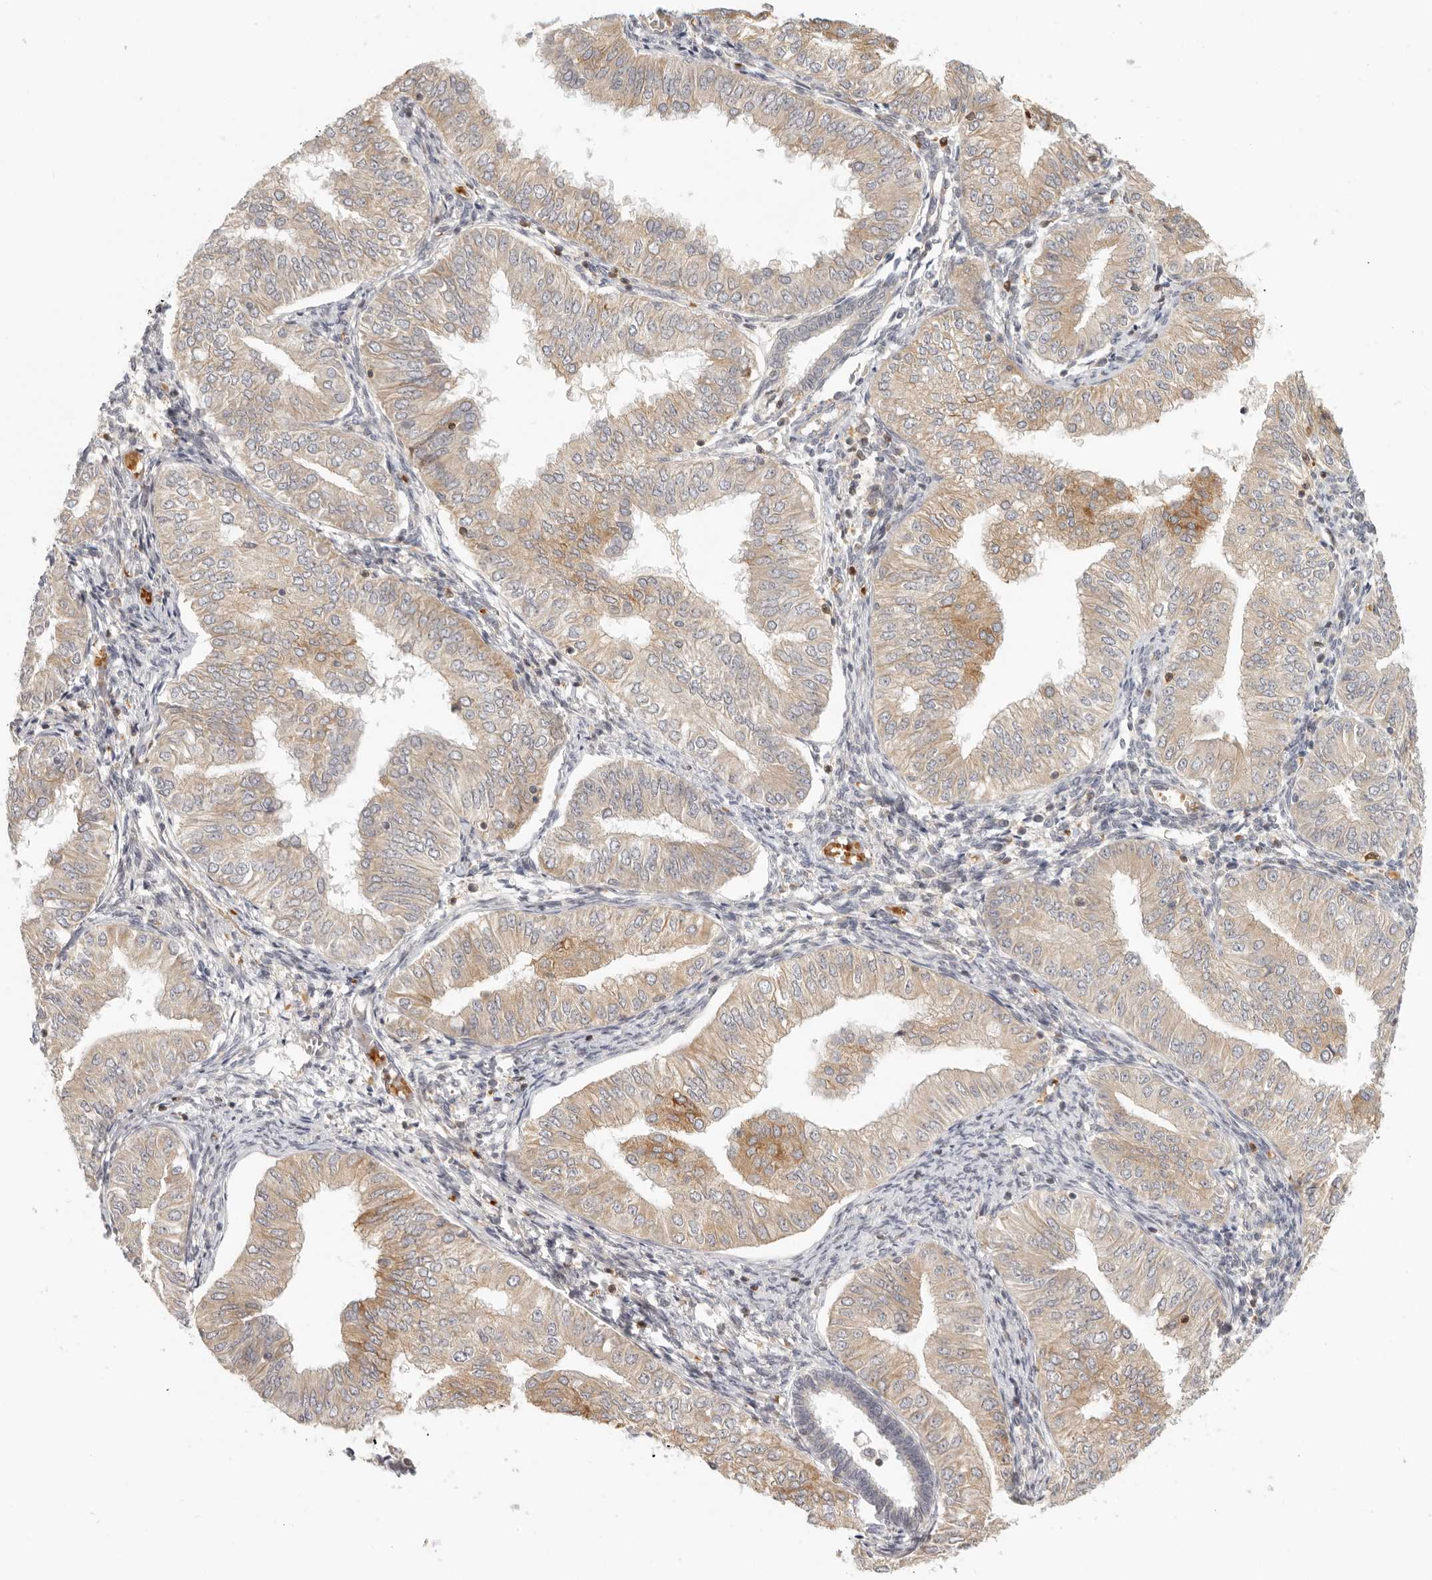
{"staining": {"intensity": "weak", "quantity": ">75%", "location": "cytoplasmic/membranous"}, "tissue": "endometrial cancer", "cell_type": "Tumor cells", "image_type": "cancer", "snomed": [{"axis": "morphology", "description": "Normal tissue, NOS"}, {"axis": "morphology", "description": "Adenocarcinoma, NOS"}, {"axis": "topography", "description": "Endometrium"}], "caption": "A high-resolution micrograph shows IHC staining of endometrial cancer (adenocarcinoma), which demonstrates weak cytoplasmic/membranous staining in approximately >75% of tumor cells.", "gene": "AHDC1", "patient": {"sex": "female", "age": 53}}